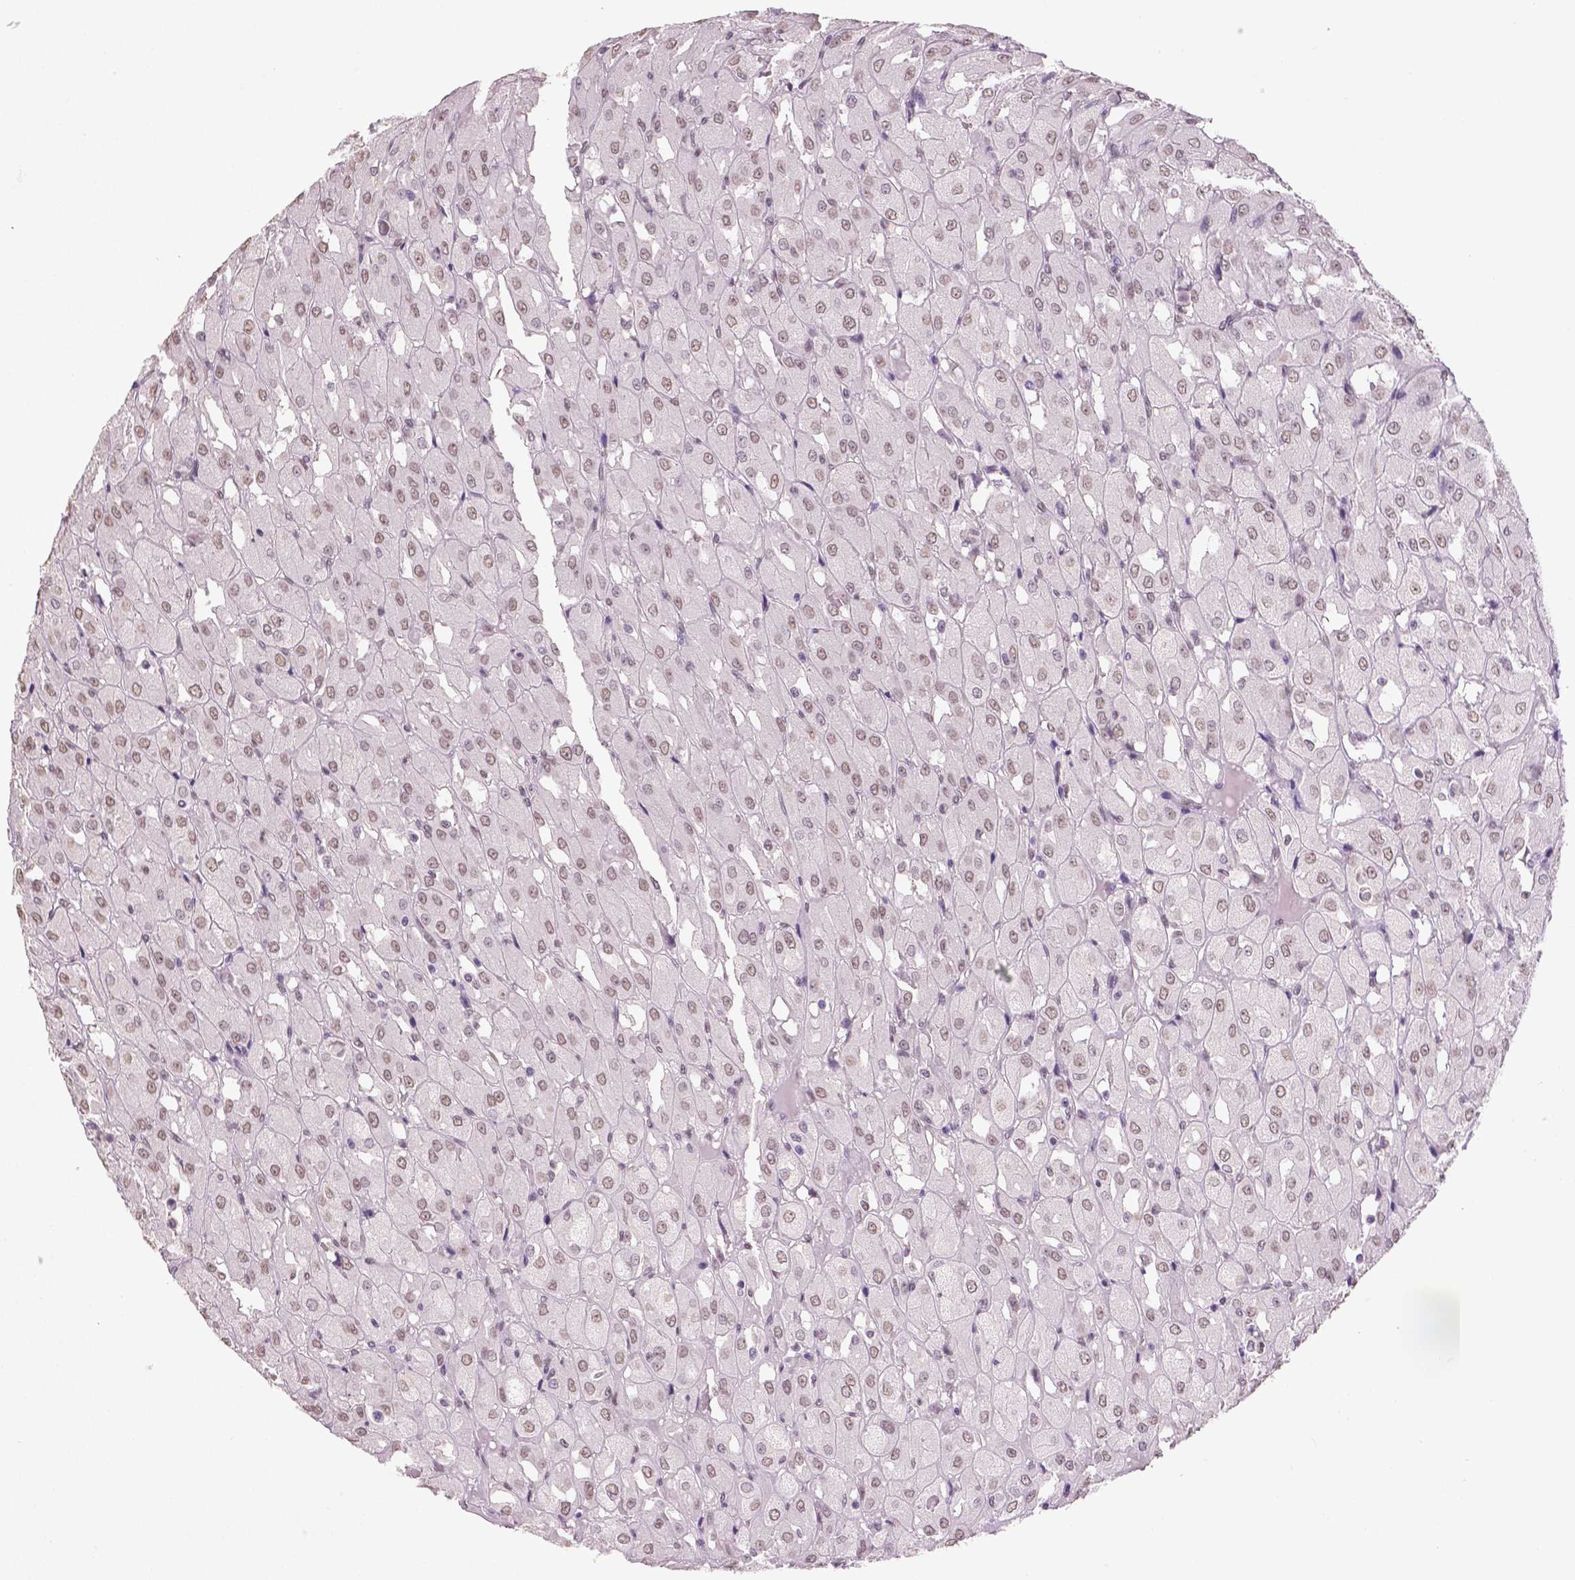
{"staining": {"intensity": "weak", "quantity": ">75%", "location": "nuclear"}, "tissue": "renal cancer", "cell_type": "Tumor cells", "image_type": "cancer", "snomed": [{"axis": "morphology", "description": "Adenocarcinoma, NOS"}, {"axis": "topography", "description": "Kidney"}], "caption": "Human renal cancer (adenocarcinoma) stained with a brown dye demonstrates weak nuclear positive staining in approximately >75% of tumor cells.", "gene": "IGF2BP1", "patient": {"sex": "male", "age": 72}}